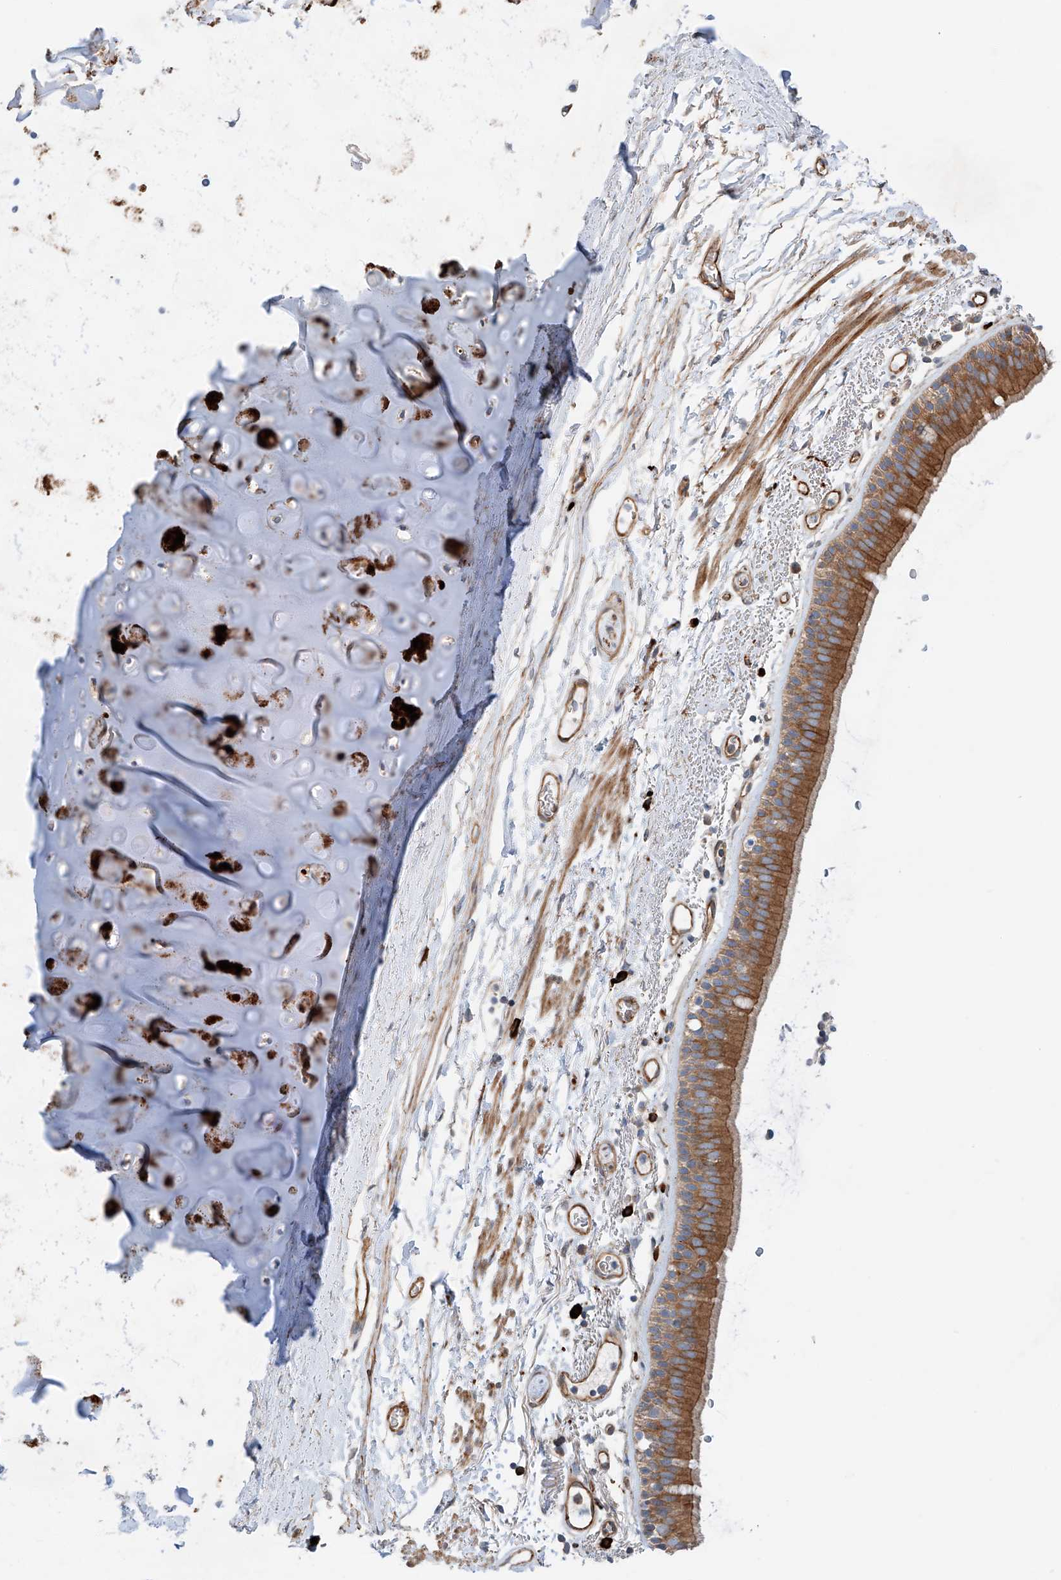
{"staining": {"intensity": "moderate", "quantity": "25%-75%", "location": "cytoplasmic/membranous"}, "tissue": "bronchus", "cell_type": "Respiratory epithelial cells", "image_type": "normal", "snomed": [{"axis": "morphology", "description": "Normal tissue, NOS"}, {"axis": "topography", "description": "Lymph node"}, {"axis": "topography", "description": "Bronchus"}], "caption": "Immunohistochemical staining of unremarkable bronchus shows moderate cytoplasmic/membranous protein positivity in approximately 25%-75% of respiratory epithelial cells. Nuclei are stained in blue.", "gene": "MINDY4", "patient": {"sex": "female", "age": 70}}